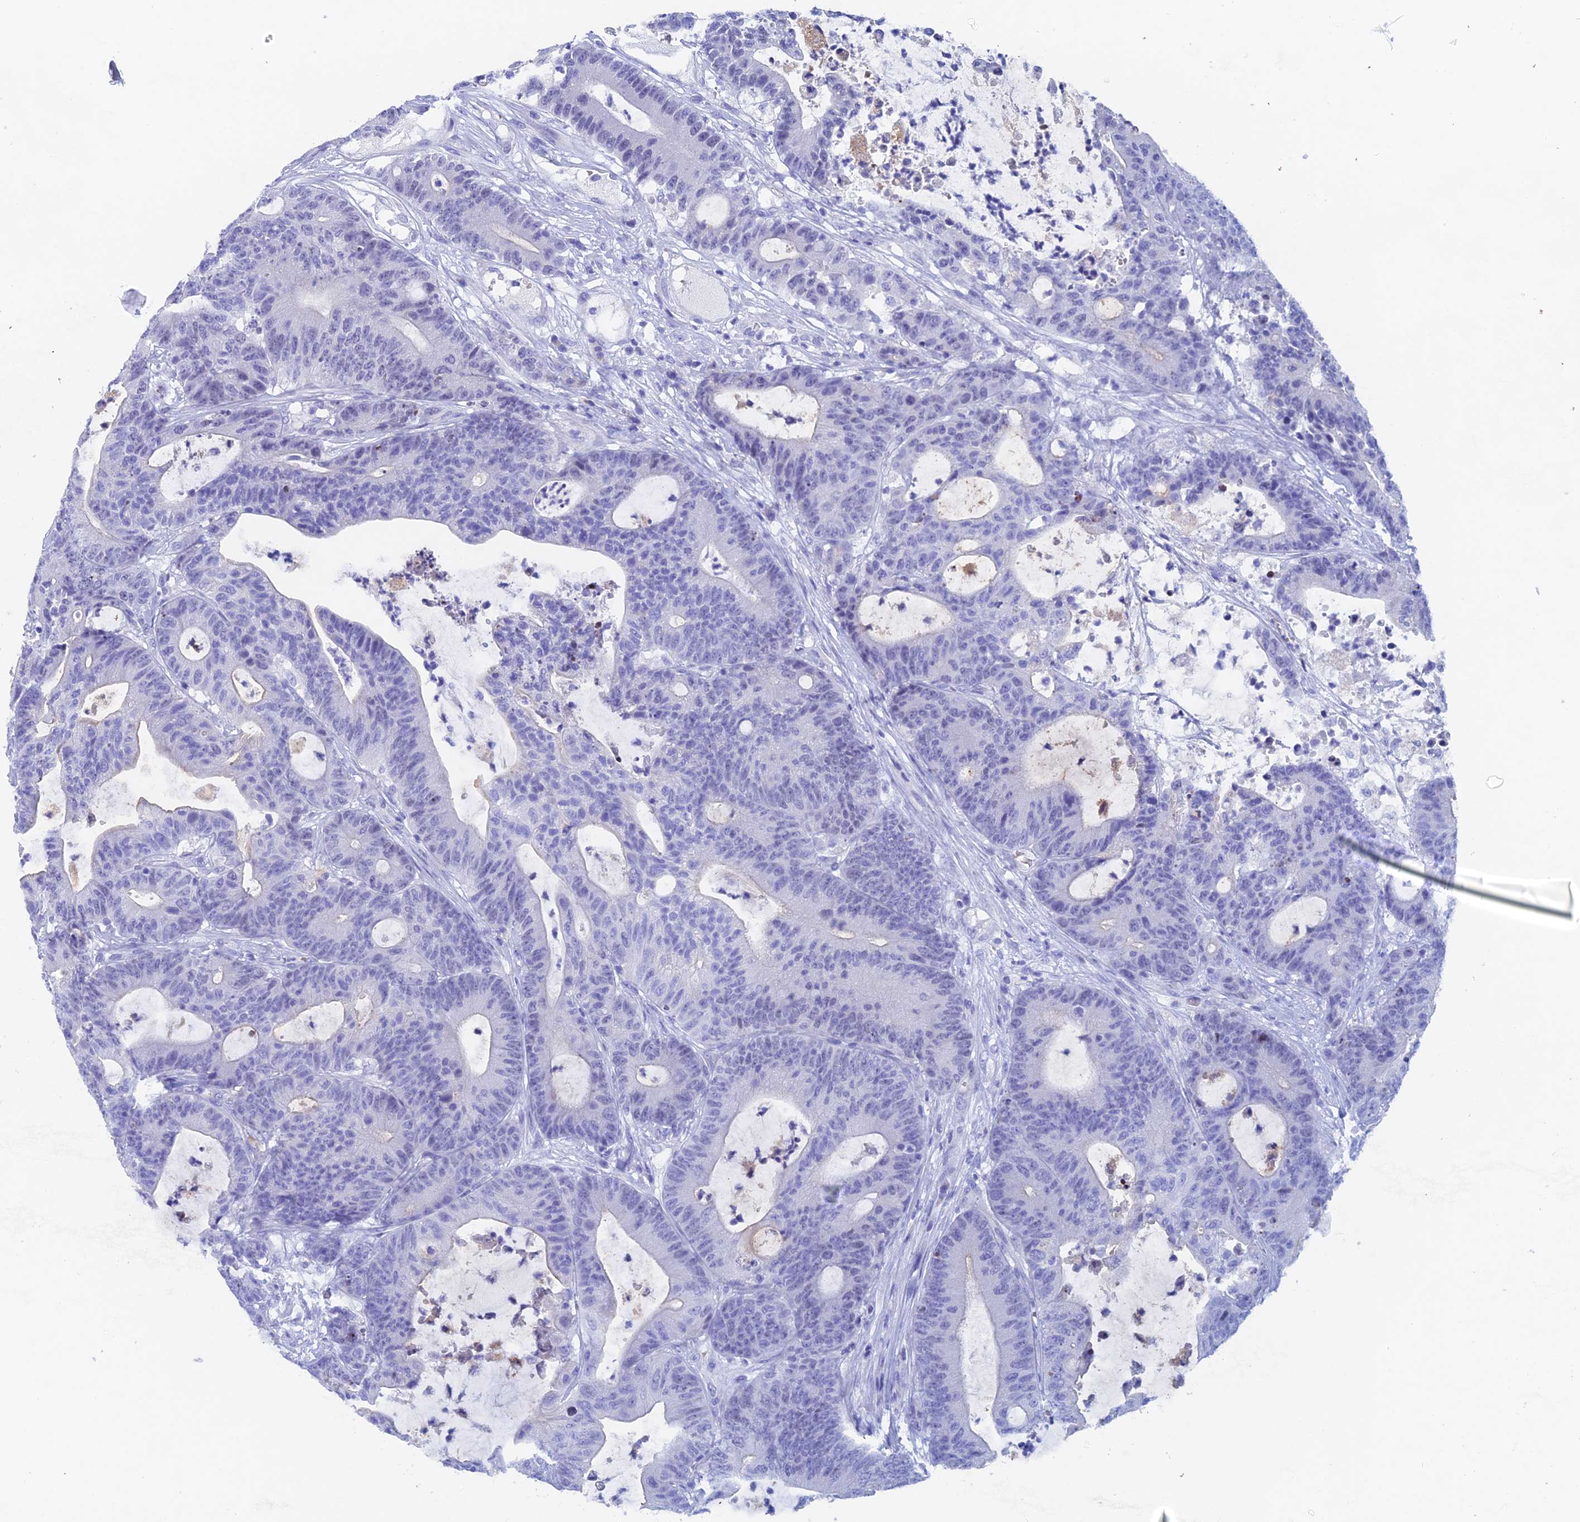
{"staining": {"intensity": "negative", "quantity": "none", "location": "none"}, "tissue": "colorectal cancer", "cell_type": "Tumor cells", "image_type": "cancer", "snomed": [{"axis": "morphology", "description": "Adenocarcinoma, NOS"}, {"axis": "topography", "description": "Colon"}], "caption": "IHC micrograph of colorectal adenocarcinoma stained for a protein (brown), which demonstrates no expression in tumor cells.", "gene": "PSMC3IP", "patient": {"sex": "female", "age": 84}}